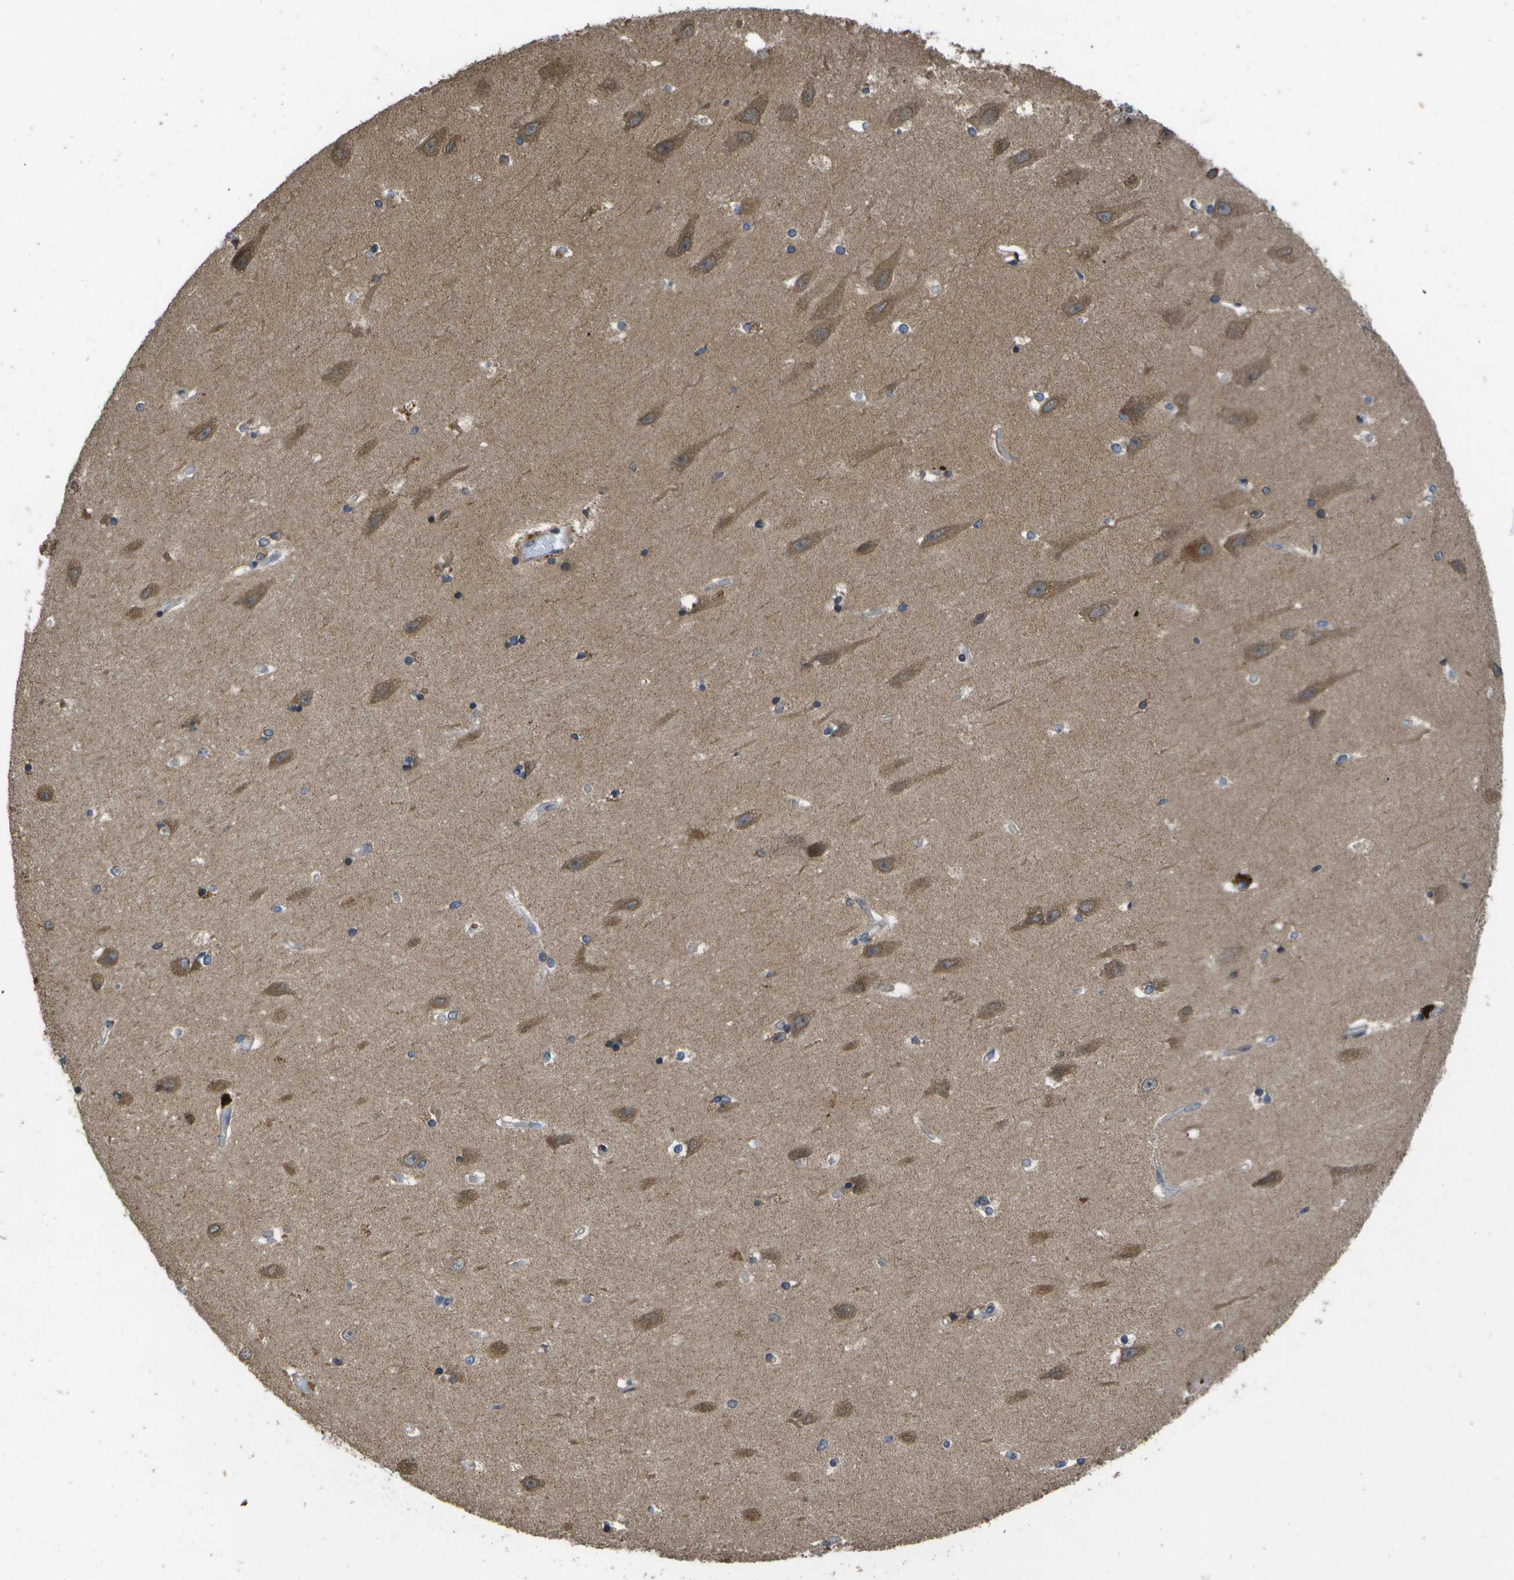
{"staining": {"intensity": "moderate", "quantity": "<25%", "location": "cytoplasmic/membranous"}, "tissue": "hippocampus", "cell_type": "Glial cells", "image_type": "normal", "snomed": [{"axis": "morphology", "description": "Normal tissue, NOS"}, {"axis": "topography", "description": "Hippocampus"}], "caption": "Immunohistochemistry of normal human hippocampus displays low levels of moderate cytoplasmic/membranous expression in about <25% of glial cells. (DAB IHC with brightfield microscopy, high magnification).", "gene": "HFE", "patient": {"sex": "male", "age": 45}}